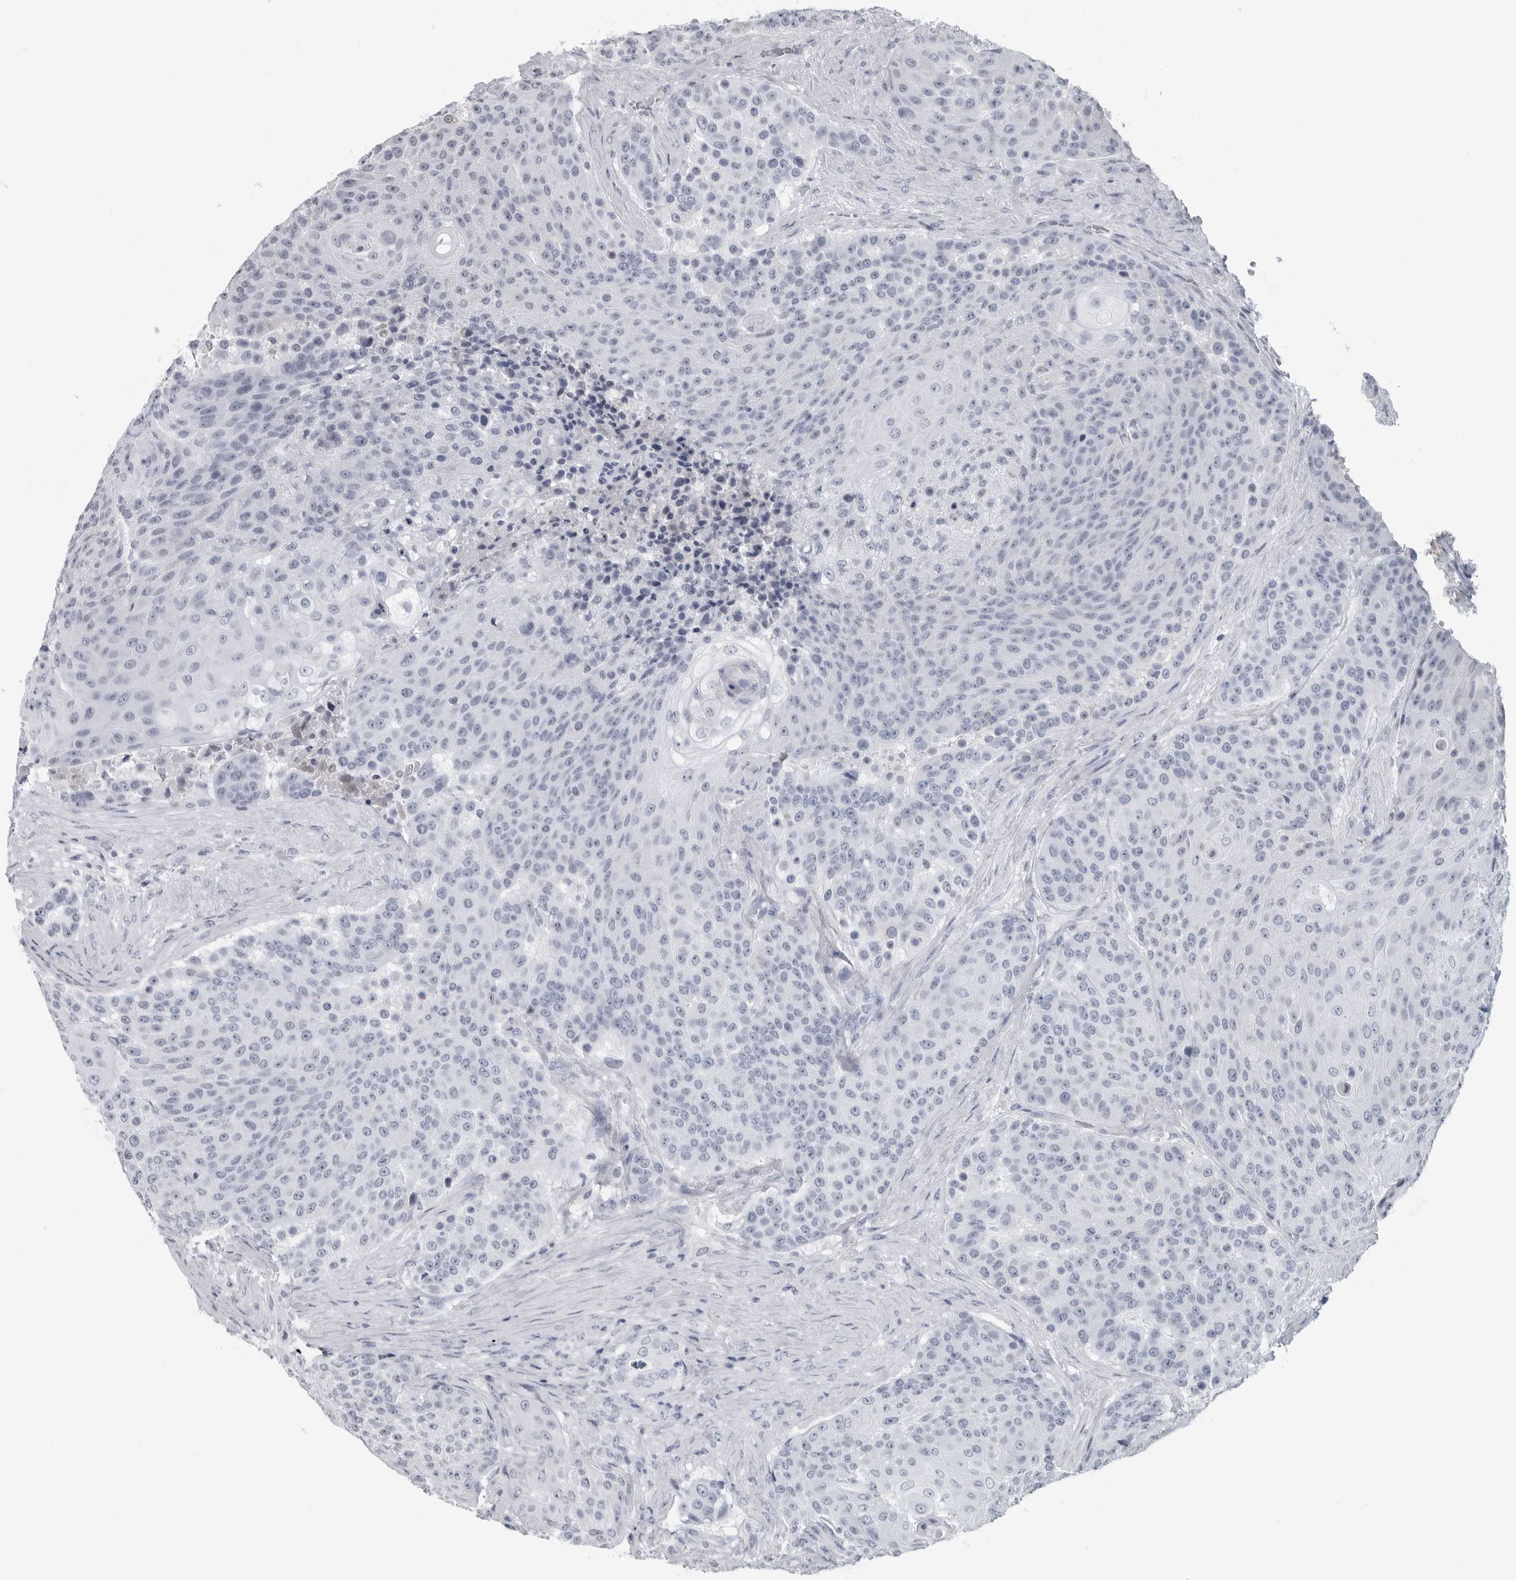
{"staining": {"intensity": "negative", "quantity": "none", "location": "none"}, "tissue": "urothelial cancer", "cell_type": "Tumor cells", "image_type": "cancer", "snomed": [{"axis": "morphology", "description": "Urothelial carcinoma, High grade"}, {"axis": "topography", "description": "Urinary bladder"}], "caption": "DAB (3,3'-diaminobenzidine) immunohistochemical staining of human urothelial carcinoma (high-grade) reveals no significant expression in tumor cells.", "gene": "AMPD1", "patient": {"sex": "female", "age": 63}}